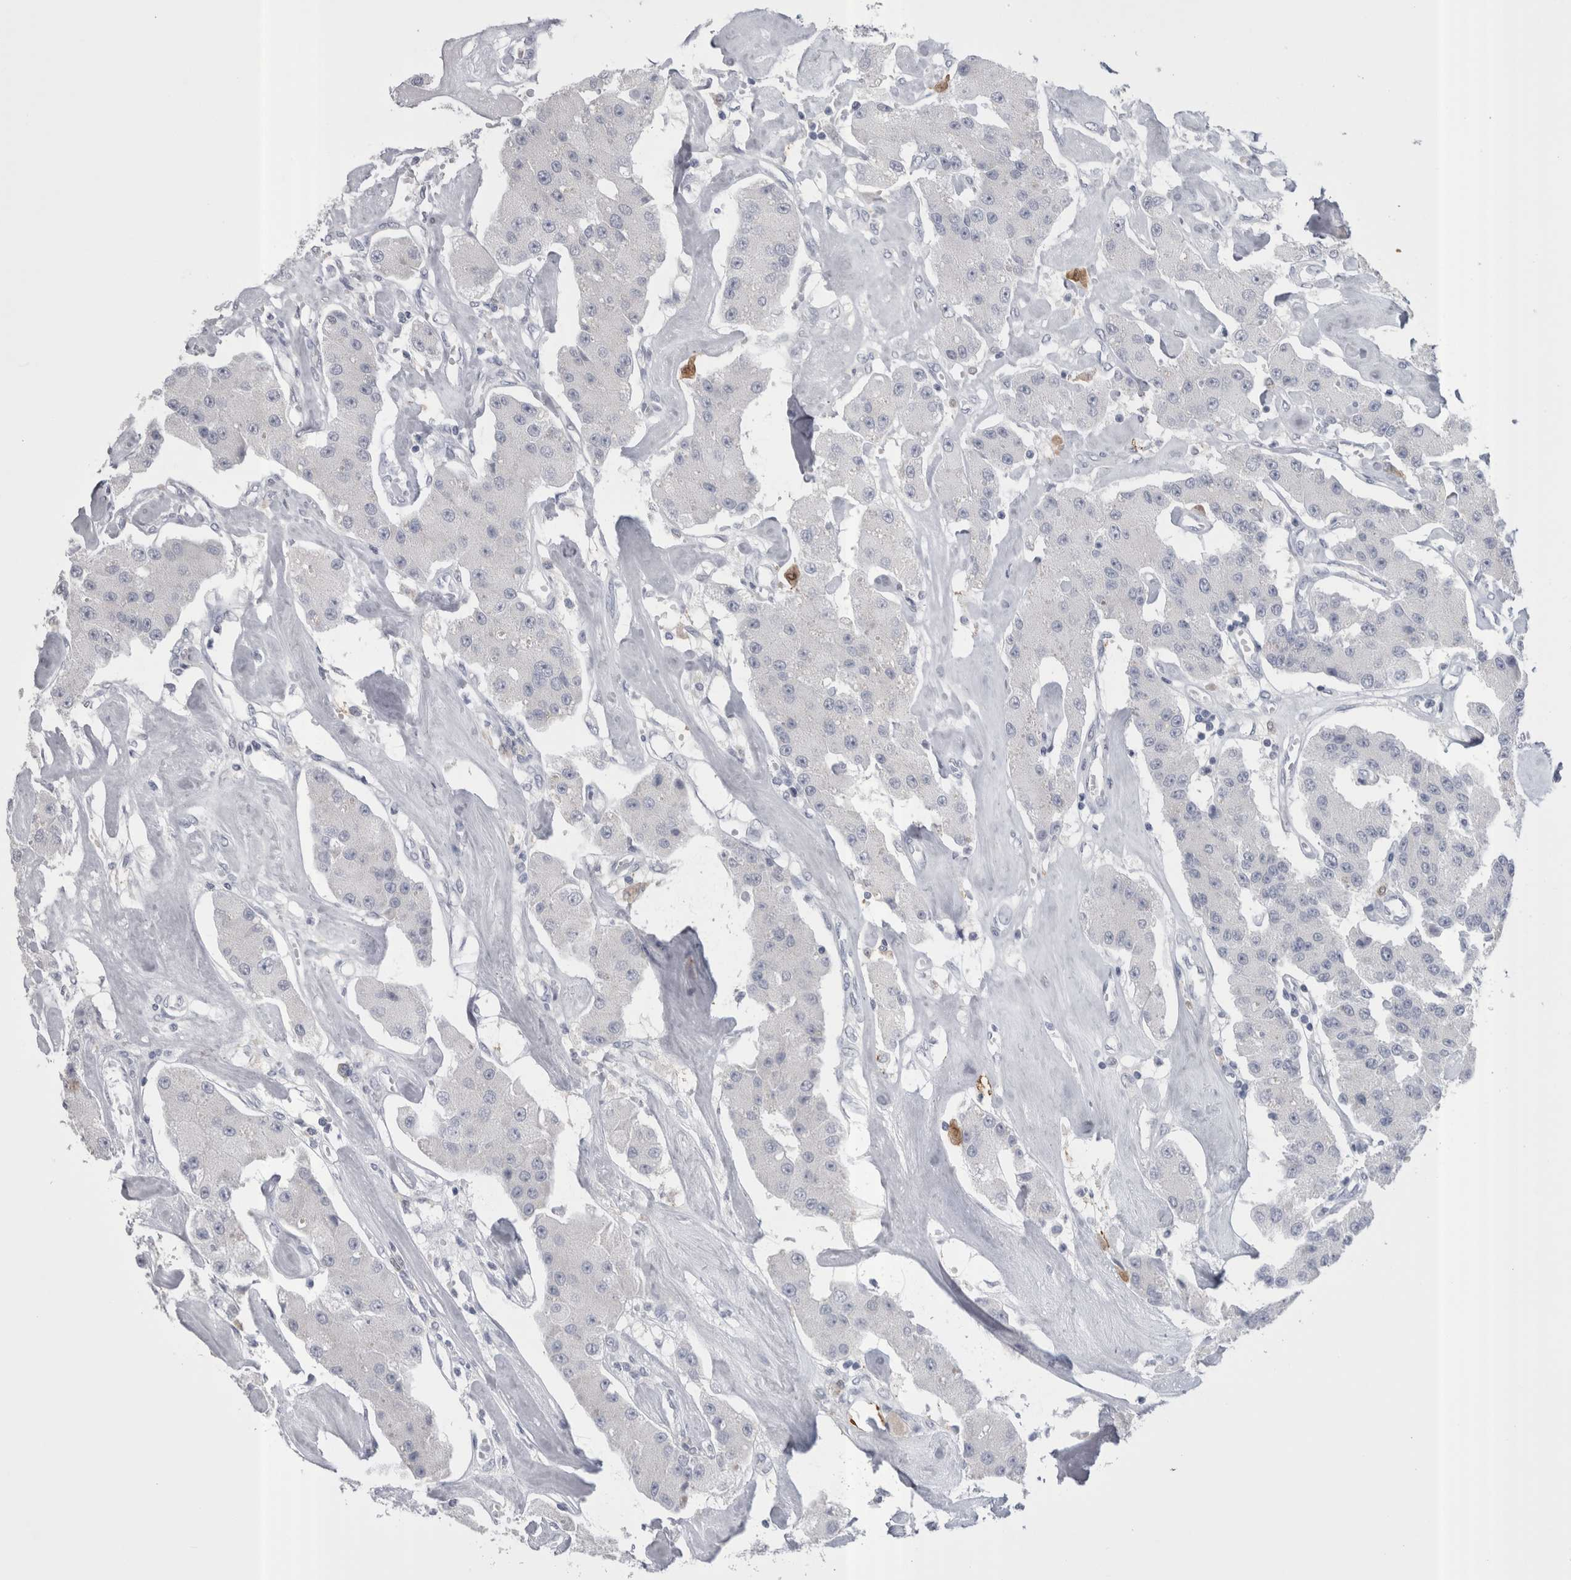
{"staining": {"intensity": "negative", "quantity": "none", "location": "none"}, "tissue": "carcinoid", "cell_type": "Tumor cells", "image_type": "cancer", "snomed": [{"axis": "morphology", "description": "Carcinoid, malignant, NOS"}, {"axis": "topography", "description": "Pancreas"}], "caption": "Image shows no protein positivity in tumor cells of carcinoid tissue.", "gene": "SUCNR1", "patient": {"sex": "male", "age": 41}}